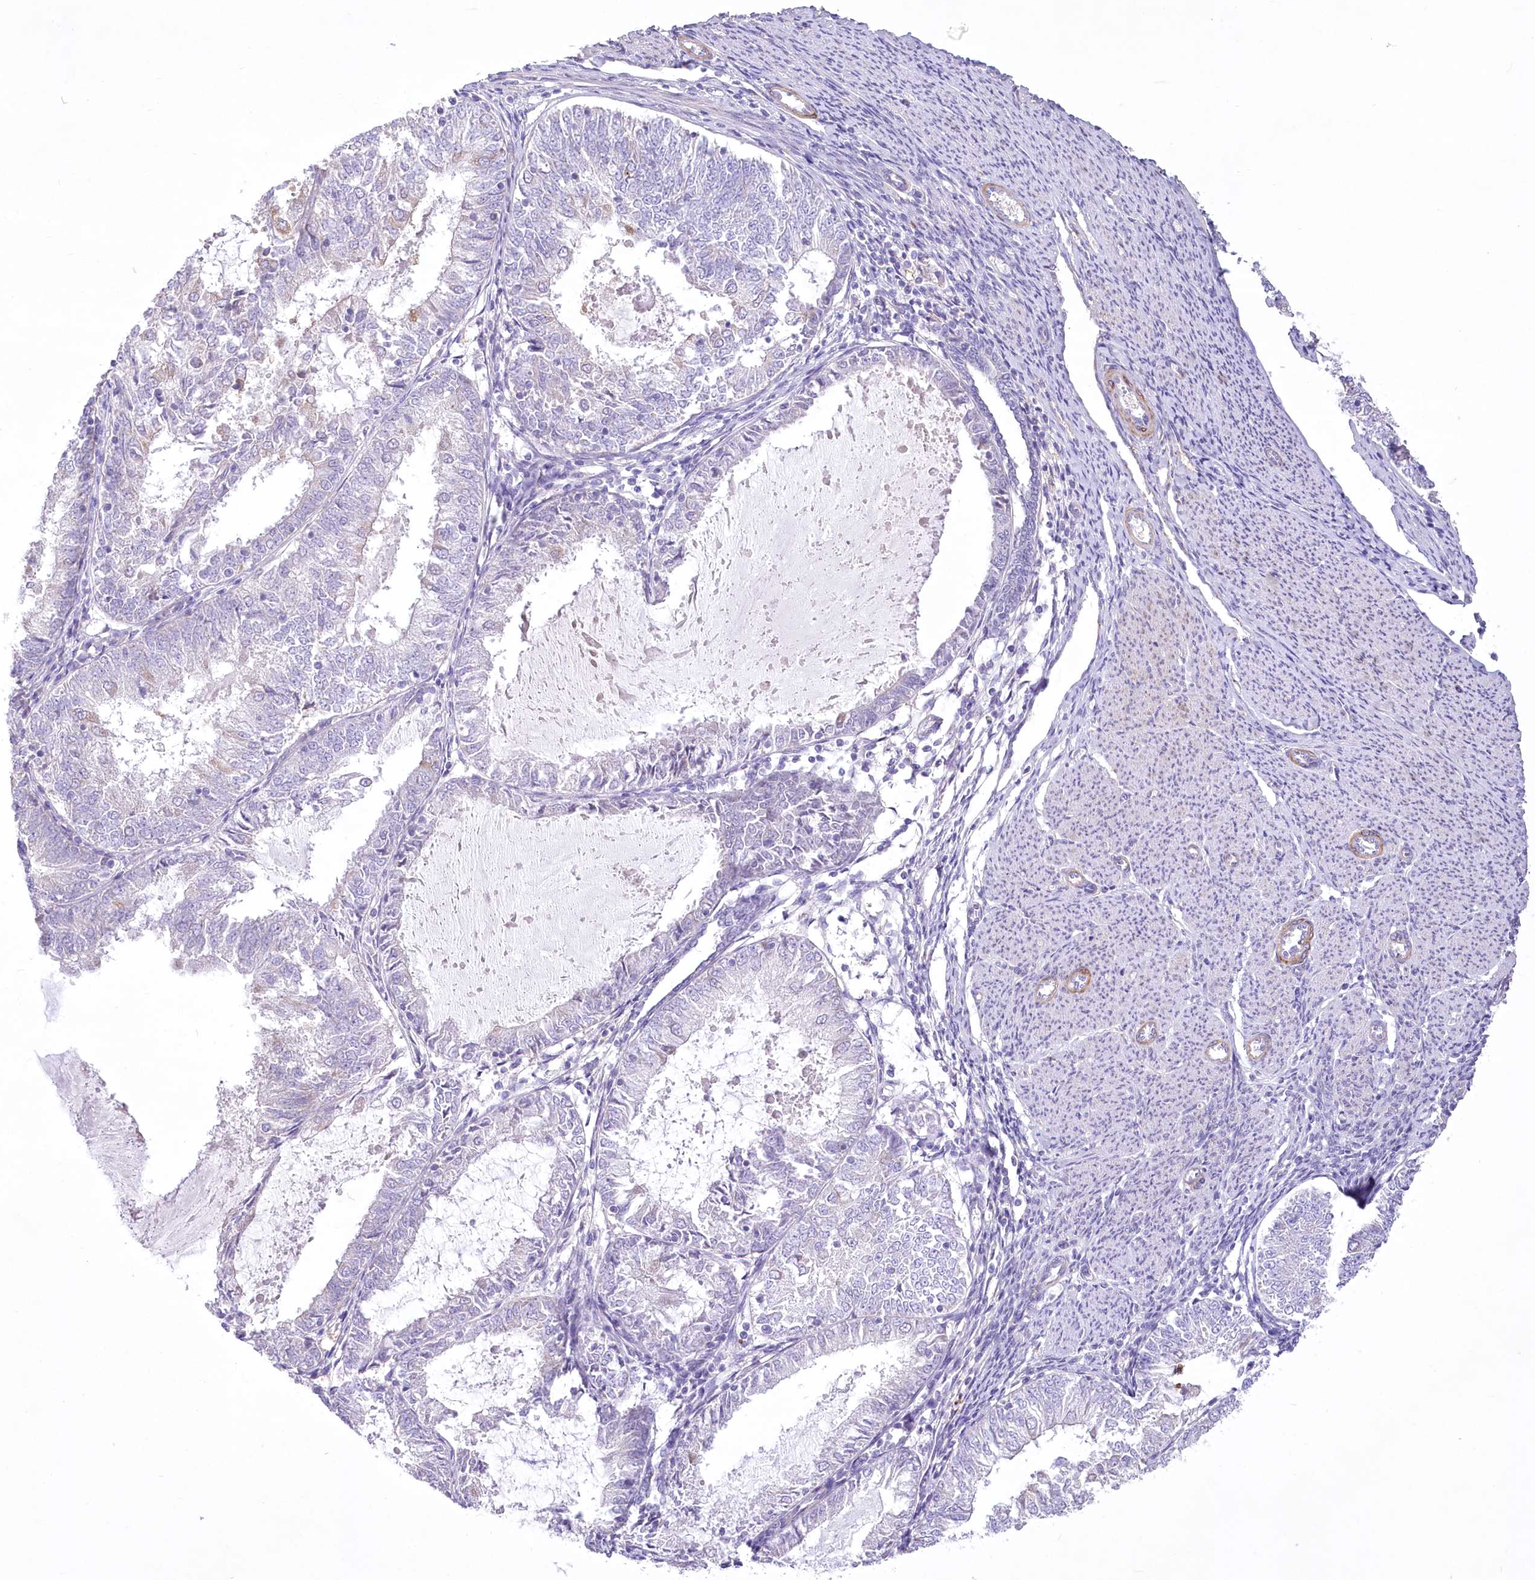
{"staining": {"intensity": "negative", "quantity": "none", "location": "none"}, "tissue": "endometrial cancer", "cell_type": "Tumor cells", "image_type": "cancer", "snomed": [{"axis": "morphology", "description": "Adenocarcinoma, NOS"}, {"axis": "topography", "description": "Endometrium"}], "caption": "Protein analysis of endometrial cancer (adenocarcinoma) shows no significant positivity in tumor cells.", "gene": "ANGPTL3", "patient": {"sex": "female", "age": 57}}